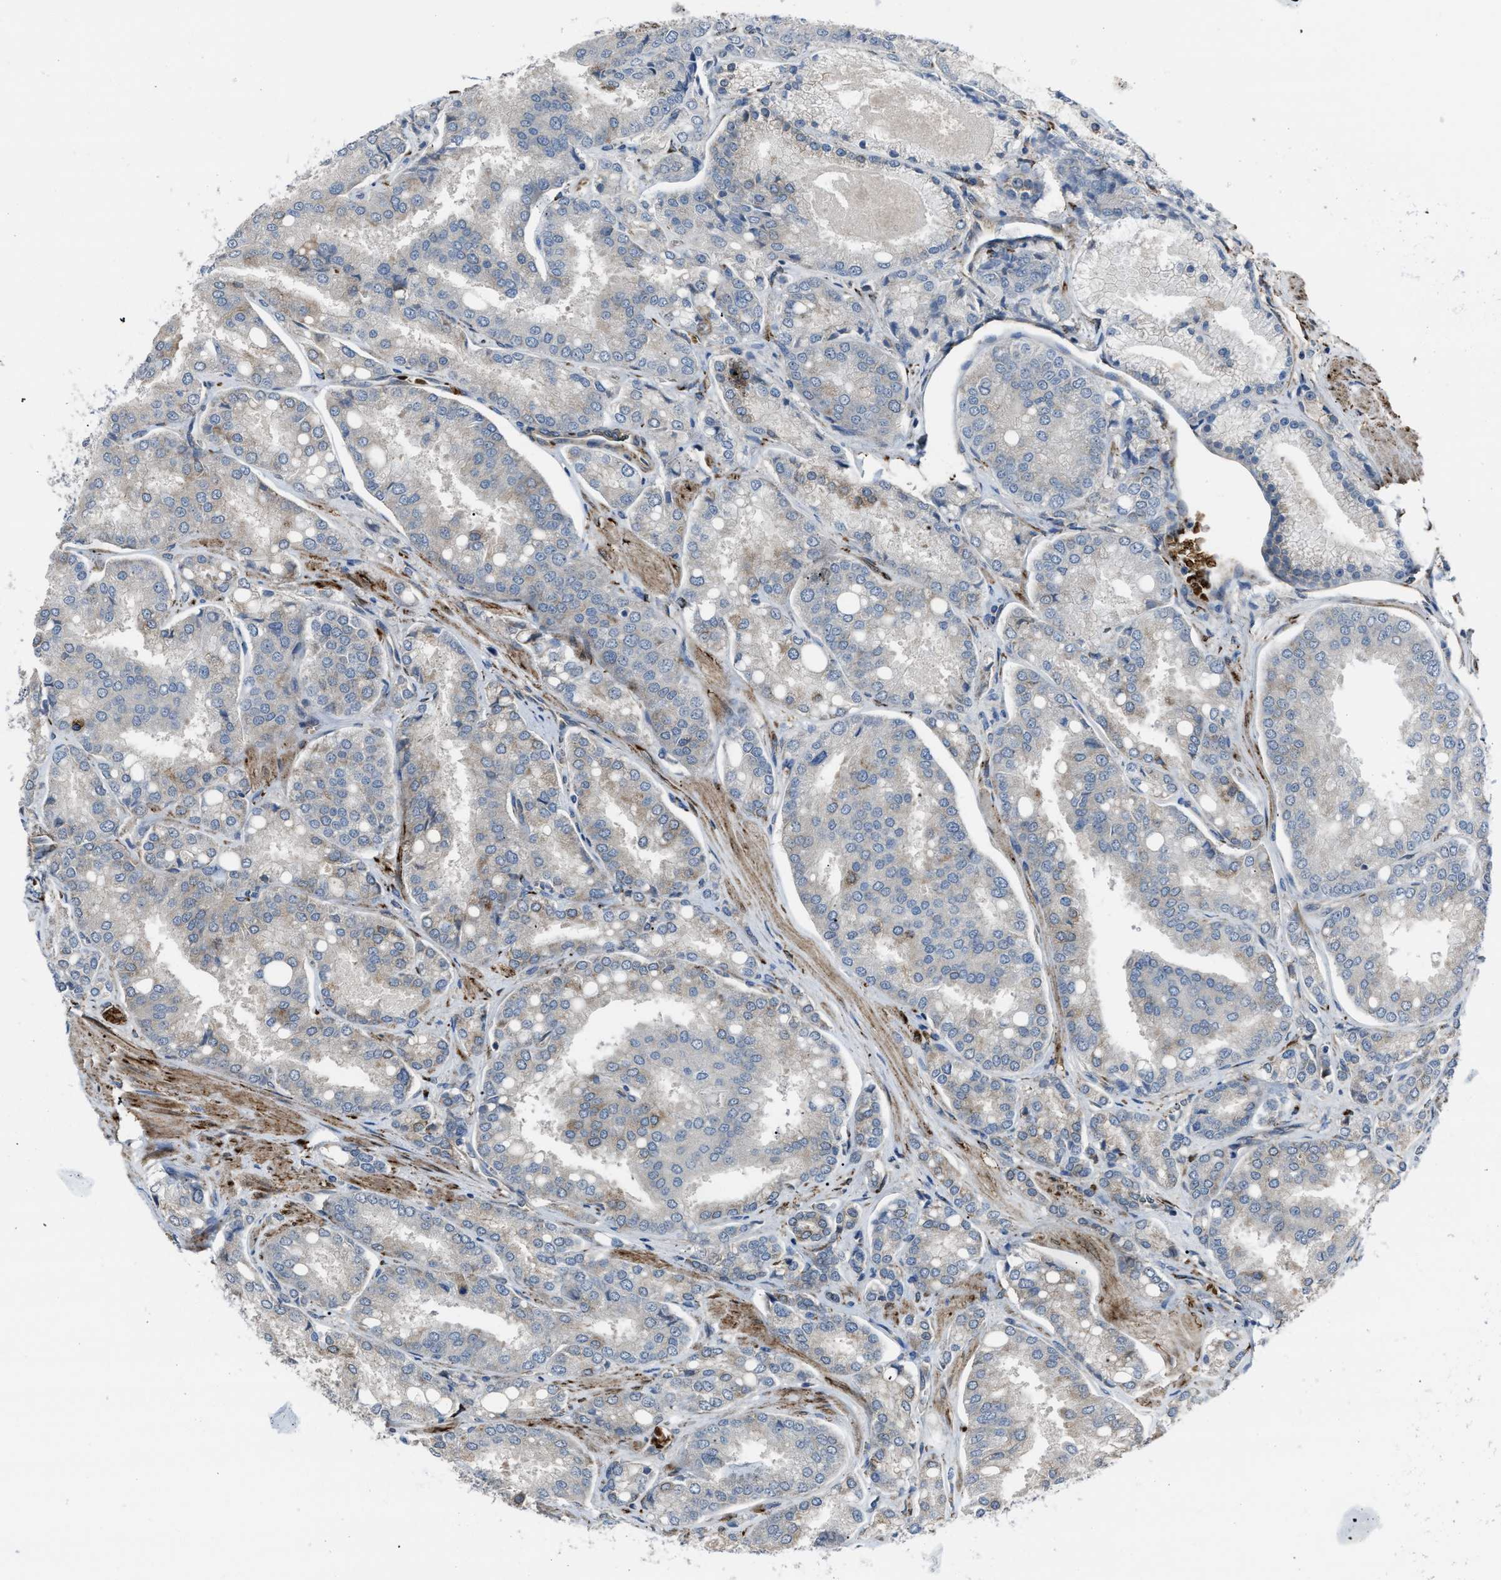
{"staining": {"intensity": "weak", "quantity": "<25%", "location": "cytoplasmic/membranous"}, "tissue": "prostate cancer", "cell_type": "Tumor cells", "image_type": "cancer", "snomed": [{"axis": "morphology", "description": "Adenocarcinoma, High grade"}, {"axis": "topography", "description": "Prostate"}], "caption": "This is an immunohistochemistry (IHC) photomicrograph of prostate cancer (high-grade adenocarcinoma). There is no staining in tumor cells.", "gene": "SELENOM", "patient": {"sex": "male", "age": 50}}